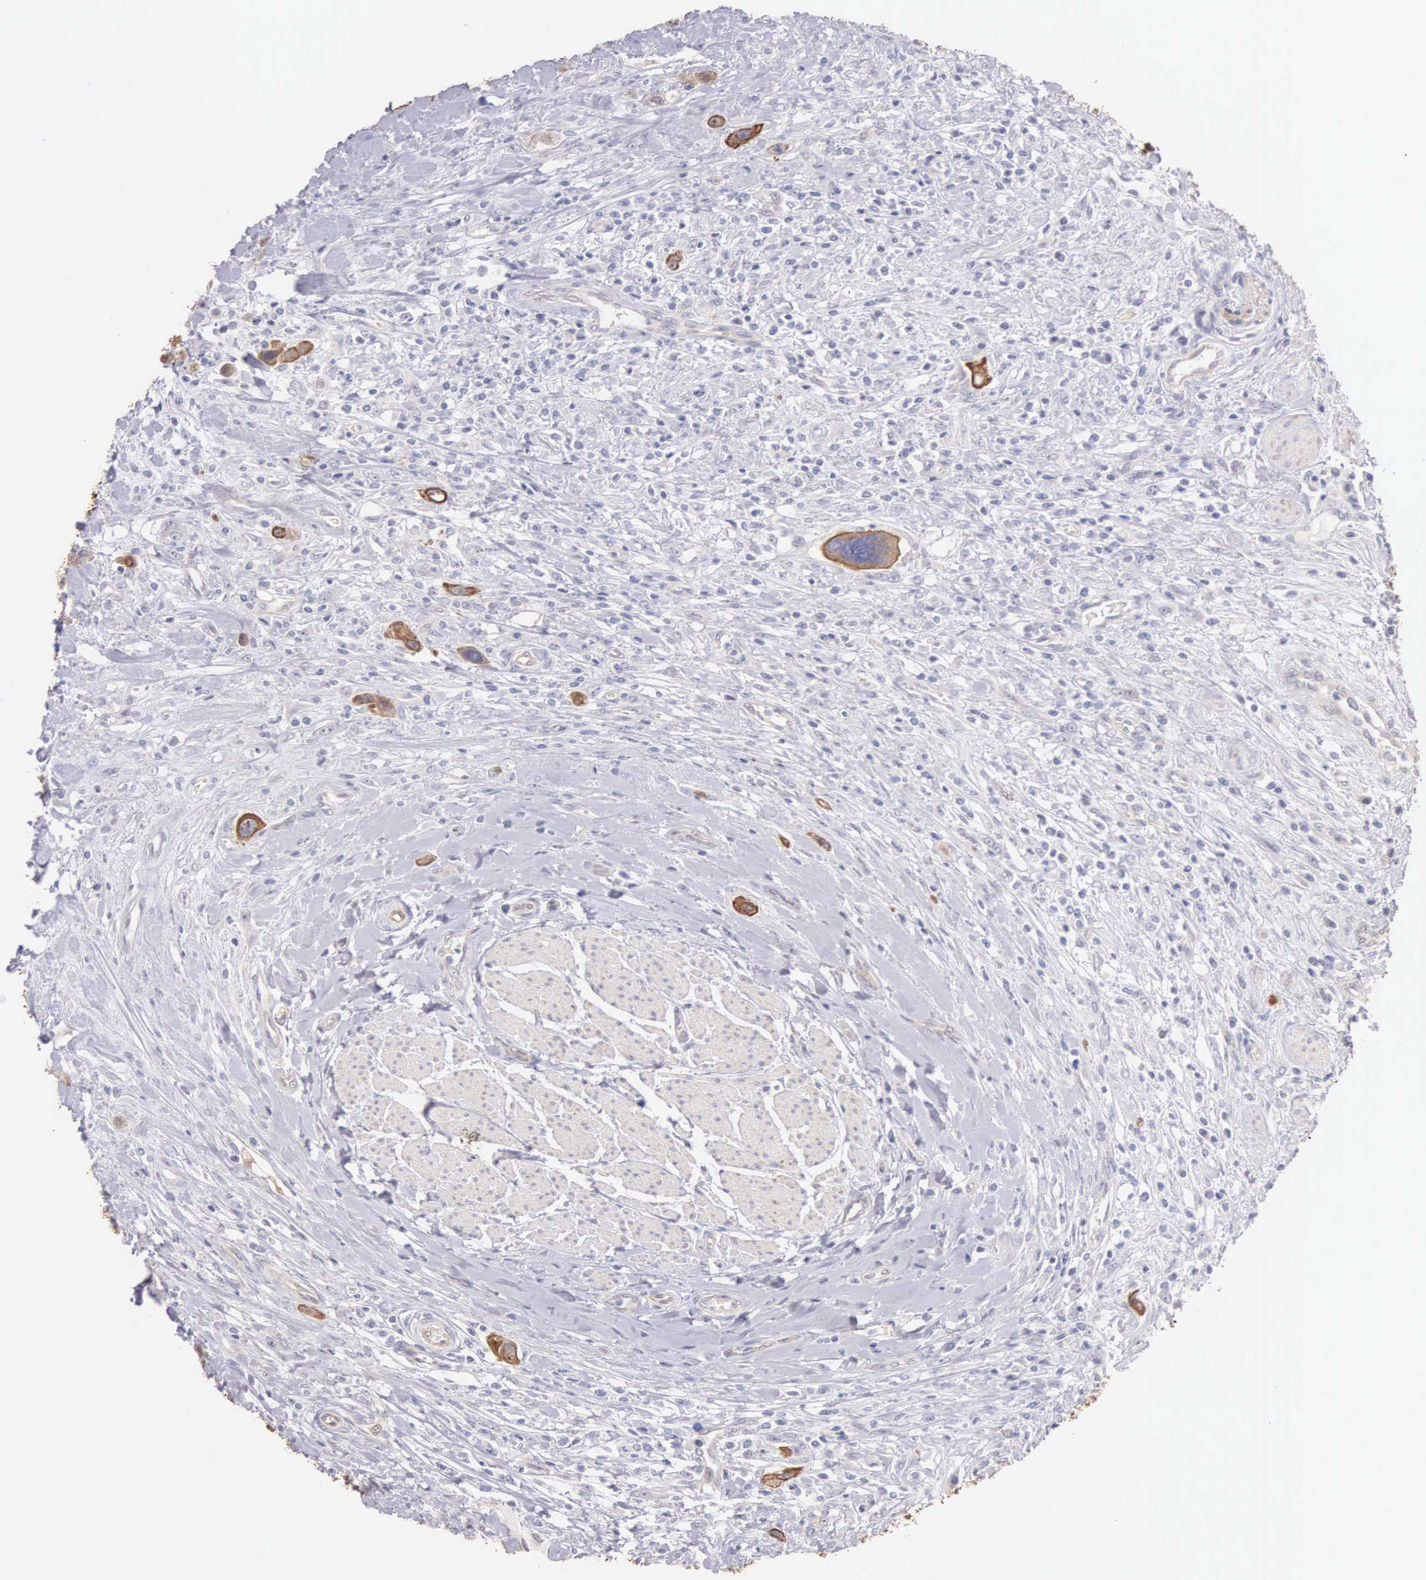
{"staining": {"intensity": "moderate", "quantity": ">75%", "location": "cytoplasmic/membranous"}, "tissue": "urothelial cancer", "cell_type": "Tumor cells", "image_type": "cancer", "snomed": [{"axis": "morphology", "description": "Urothelial carcinoma, High grade"}, {"axis": "topography", "description": "Urinary bladder"}], "caption": "A histopathology image showing moderate cytoplasmic/membranous positivity in approximately >75% of tumor cells in urothelial cancer, as visualized by brown immunohistochemical staining.", "gene": "PIR", "patient": {"sex": "male", "age": 50}}